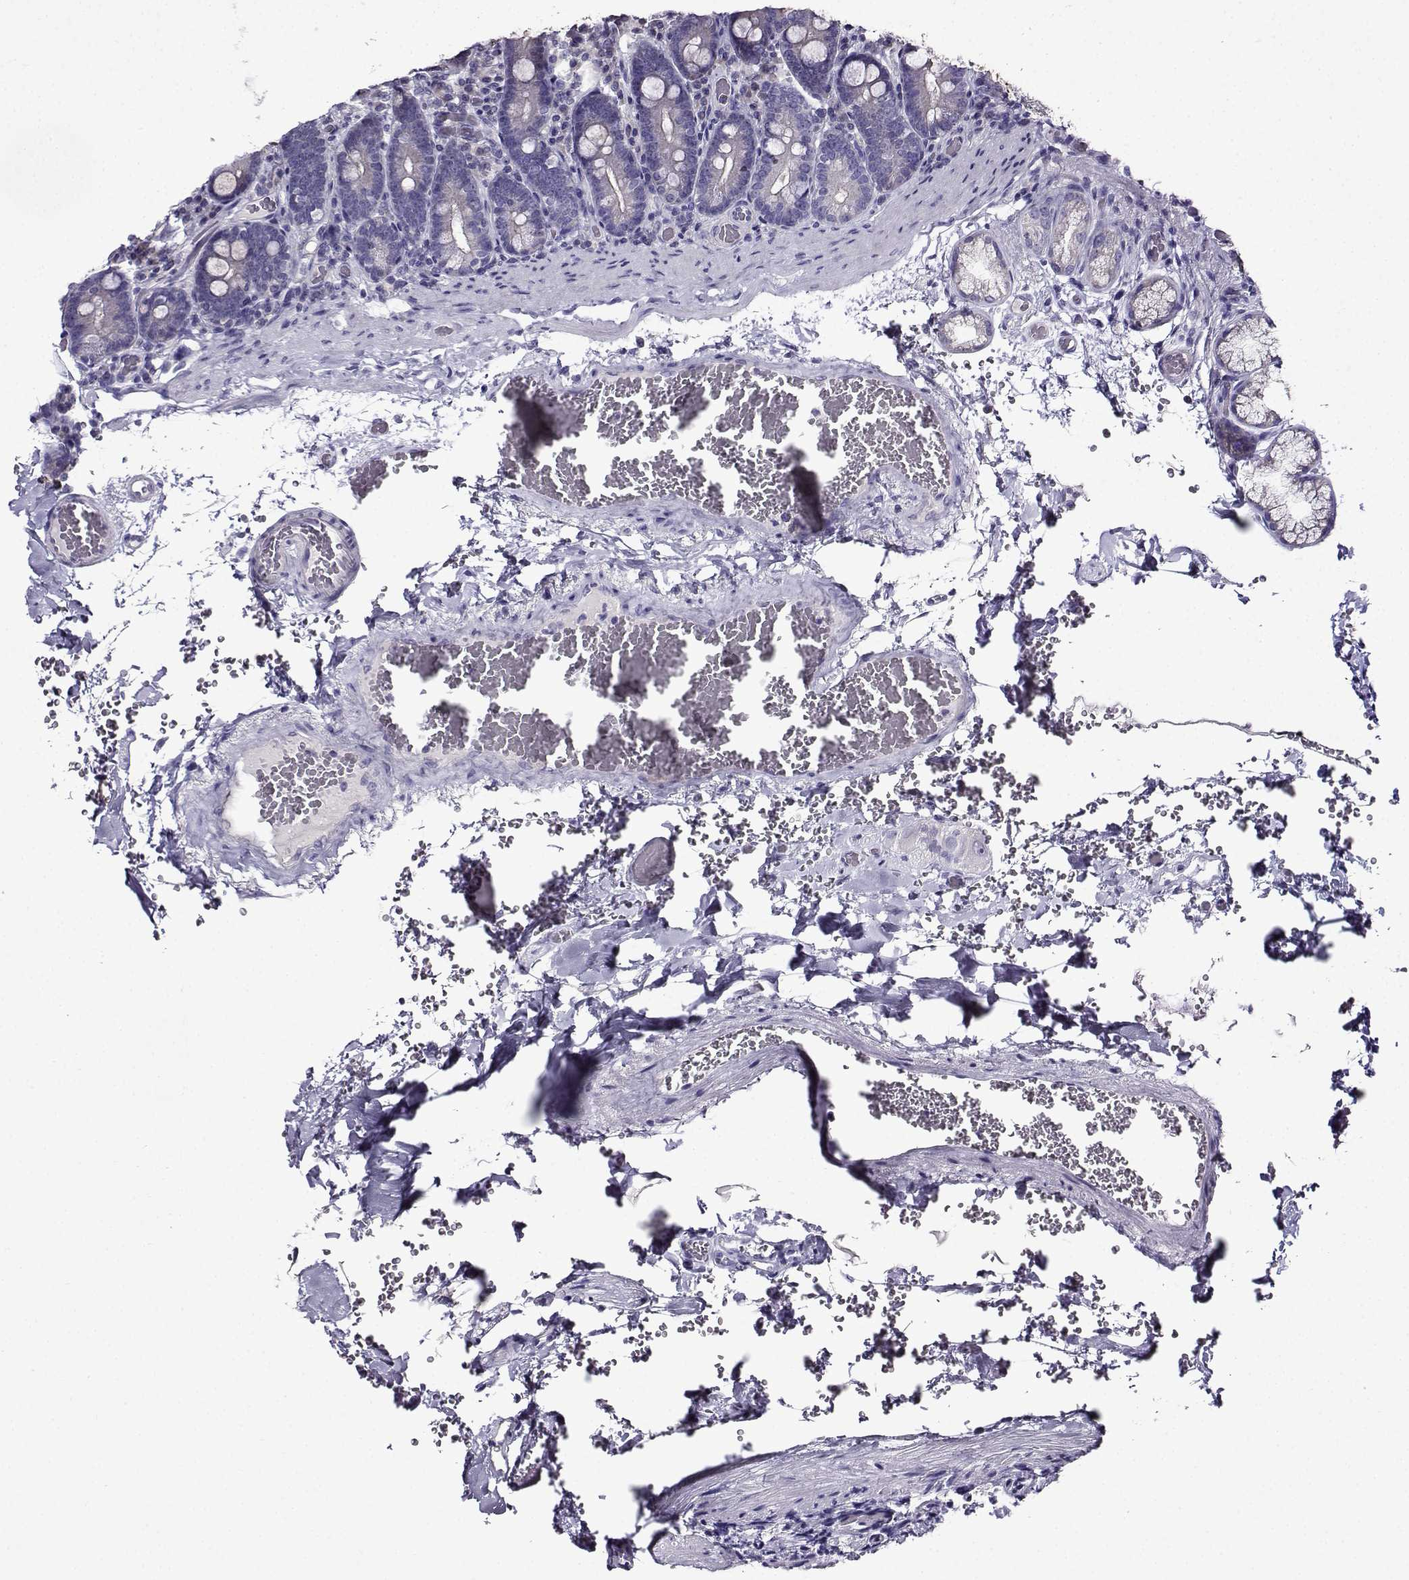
{"staining": {"intensity": "negative", "quantity": "none", "location": "none"}, "tissue": "duodenum", "cell_type": "Glandular cells", "image_type": "normal", "snomed": [{"axis": "morphology", "description": "Normal tissue, NOS"}, {"axis": "topography", "description": "Duodenum"}], "caption": "Micrograph shows no protein expression in glandular cells of unremarkable duodenum.", "gene": "TMEM266", "patient": {"sex": "female", "age": 62}}